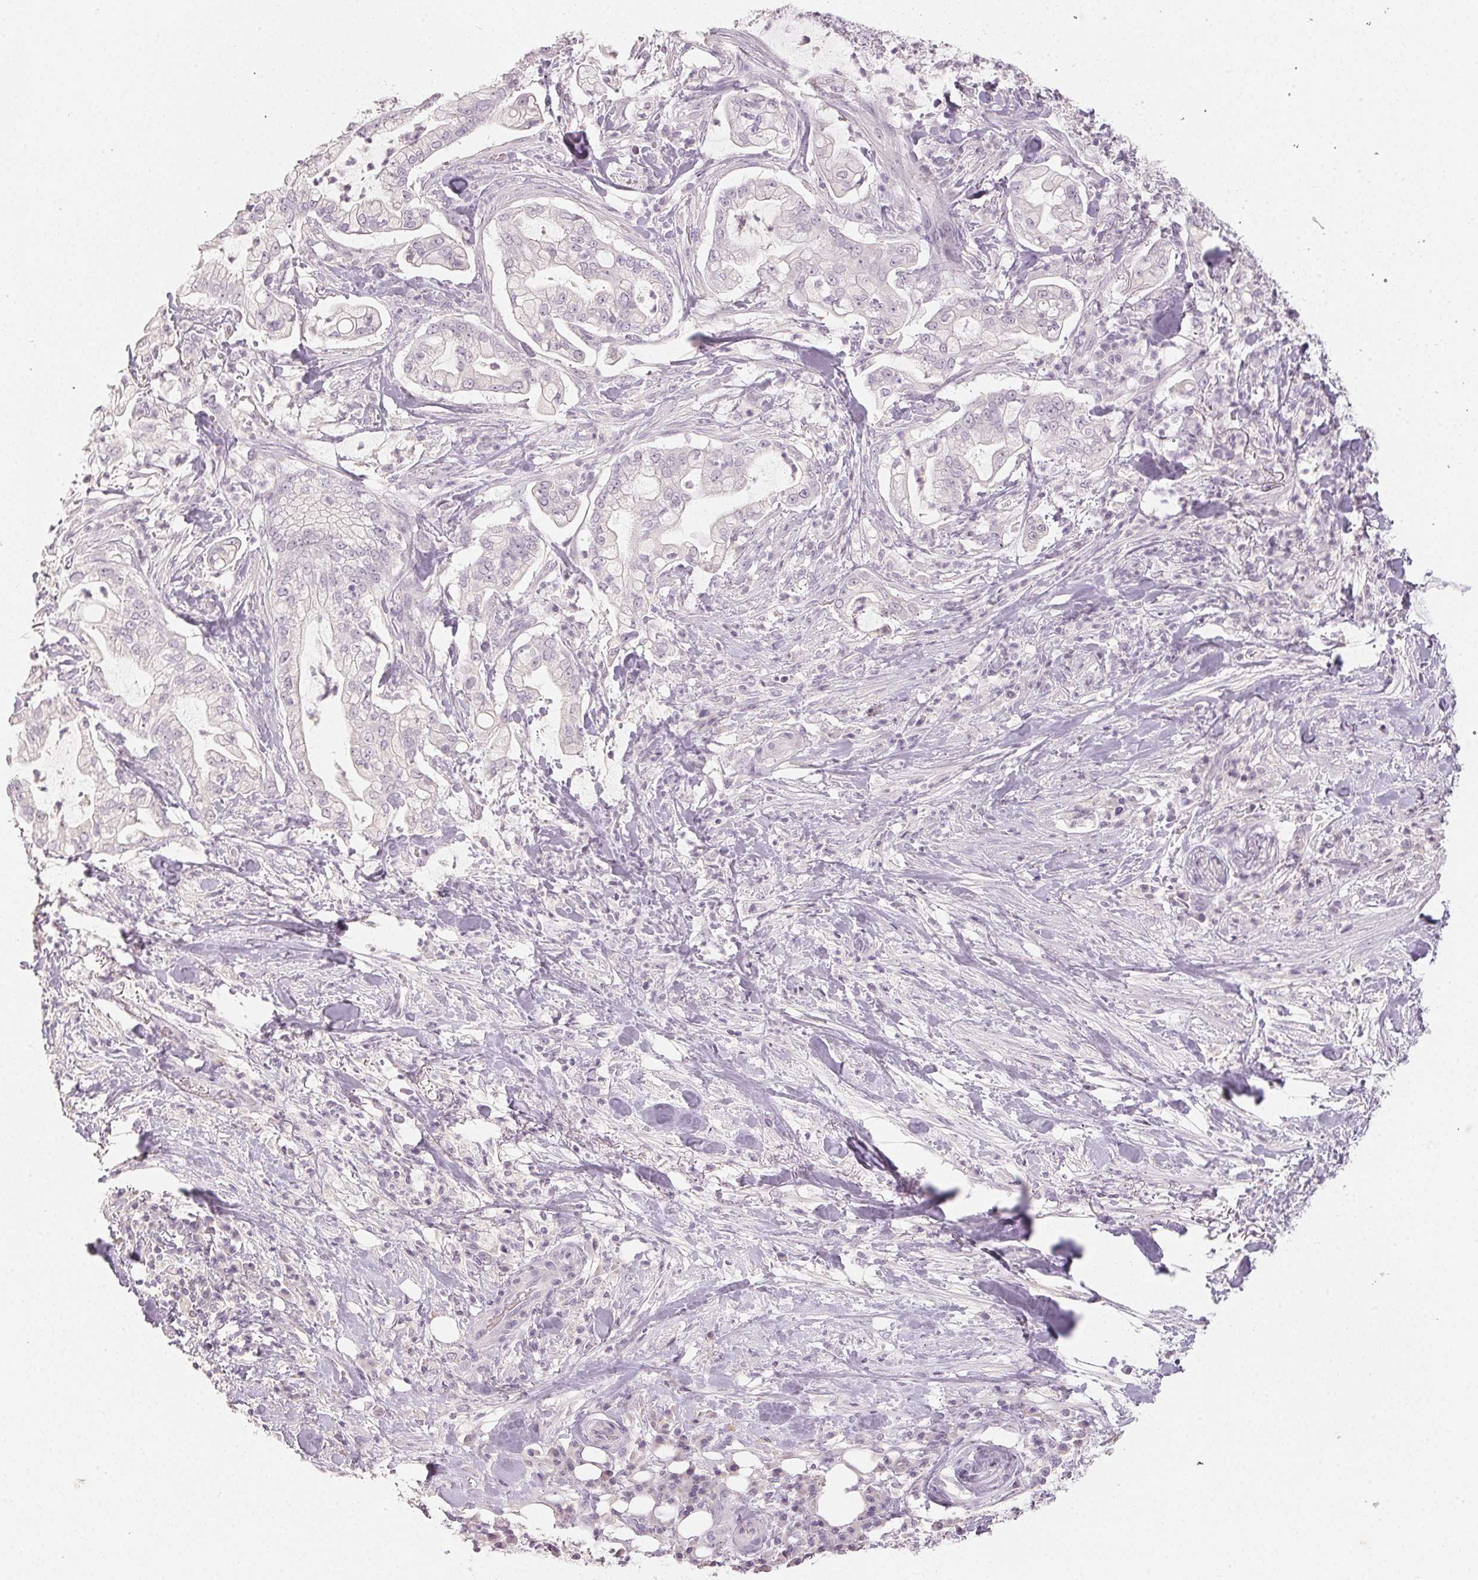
{"staining": {"intensity": "negative", "quantity": "none", "location": "none"}, "tissue": "pancreatic cancer", "cell_type": "Tumor cells", "image_type": "cancer", "snomed": [{"axis": "morphology", "description": "Adenocarcinoma, NOS"}, {"axis": "topography", "description": "Pancreas"}], "caption": "Immunohistochemistry image of human pancreatic adenocarcinoma stained for a protein (brown), which reveals no expression in tumor cells.", "gene": "LVRN", "patient": {"sex": "female", "age": 69}}